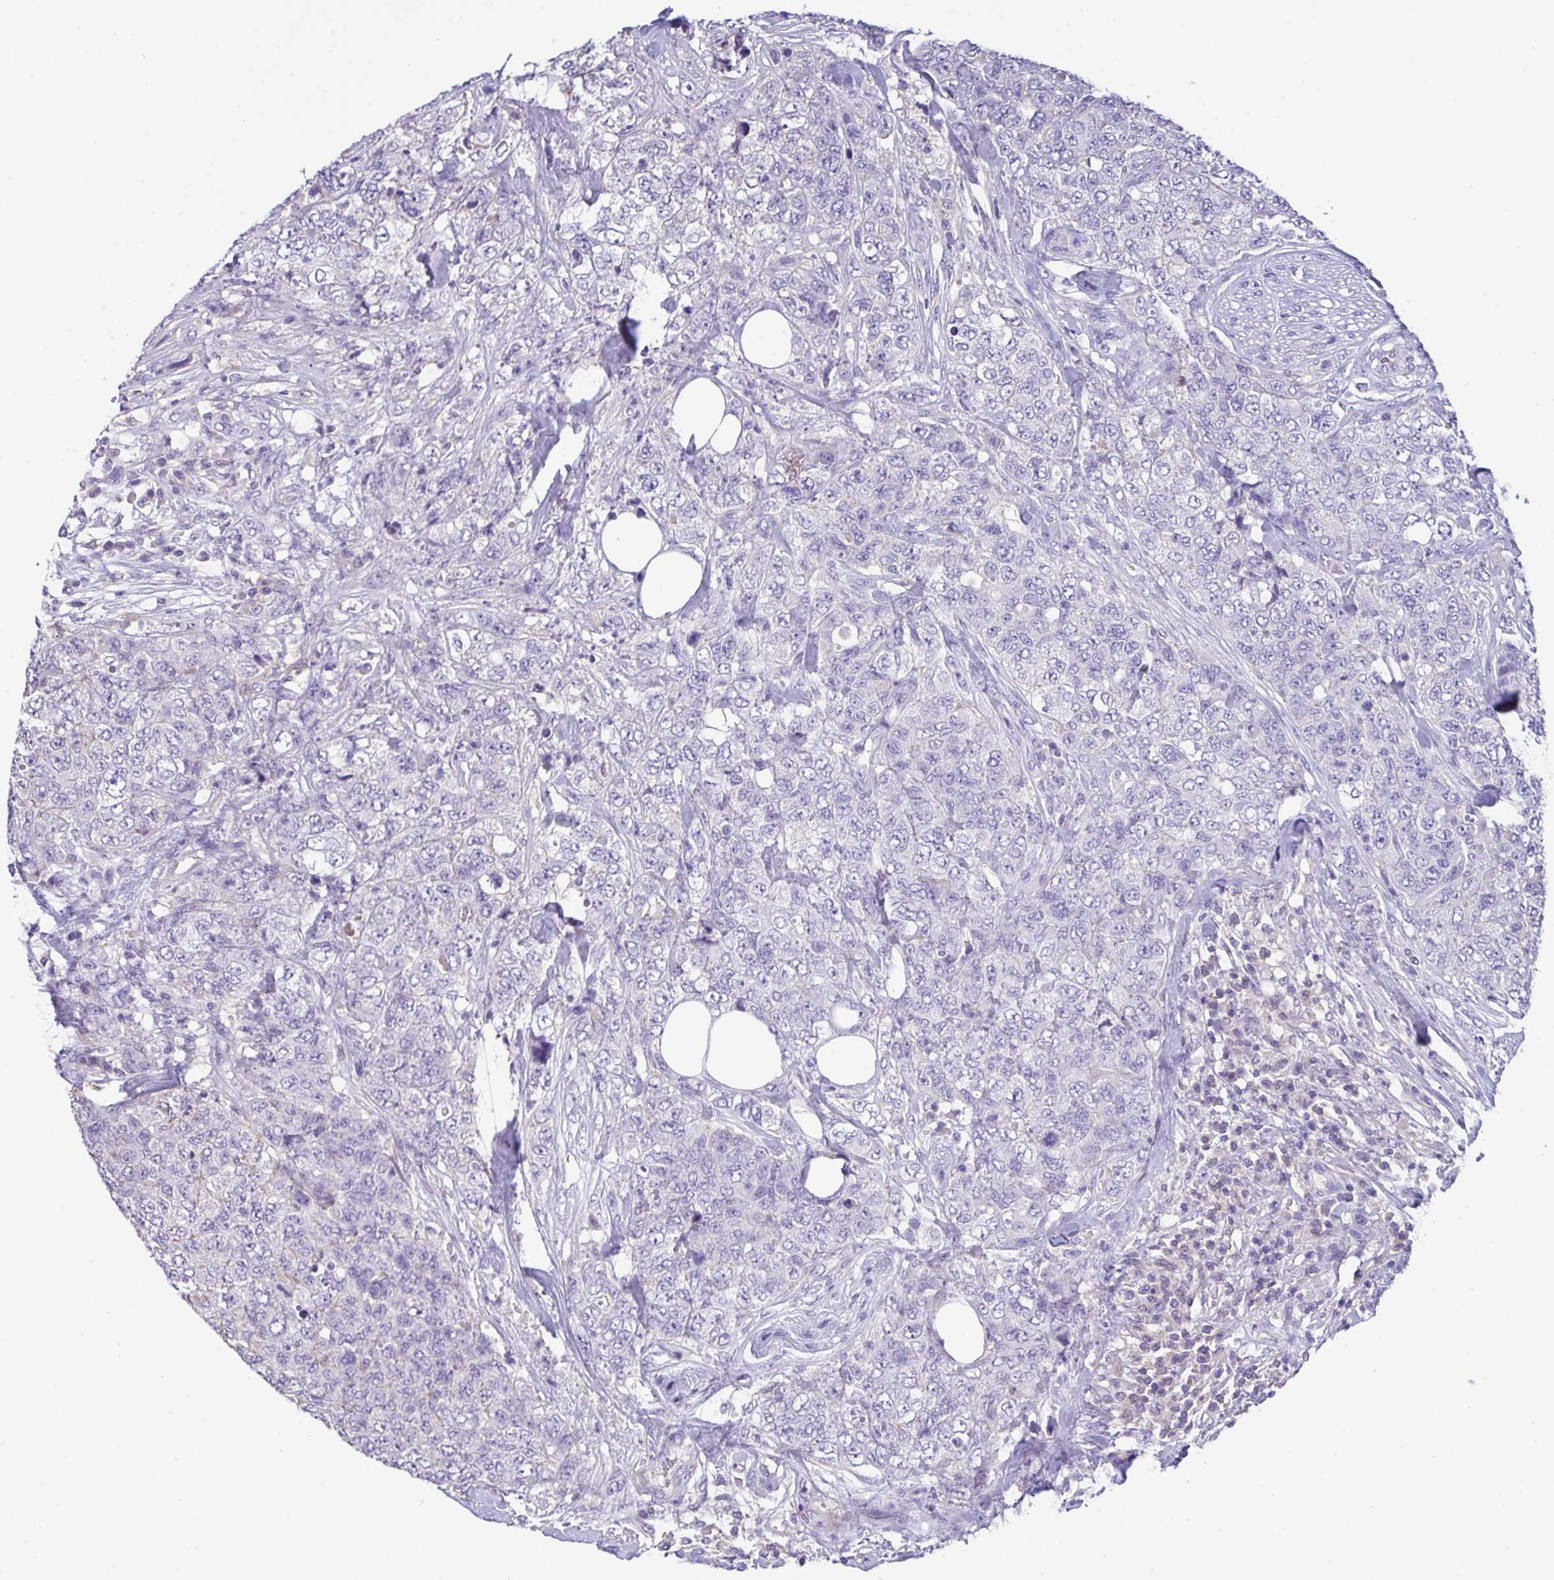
{"staining": {"intensity": "negative", "quantity": "none", "location": "none"}, "tissue": "urothelial cancer", "cell_type": "Tumor cells", "image_type": "cancer", "snomed": [{"axis": "morphology", "description": "Urothelial carcinoma, High grade"}, {"axis": "topography", "description": "Urinary bladder"}], "caption": "Human urothelial cancer stained for a protein using immunohistochemistry (IHC) displays no expression in tumor cells.", "gene": "CA10", "patient": {"sex": "female", "age": 78}}